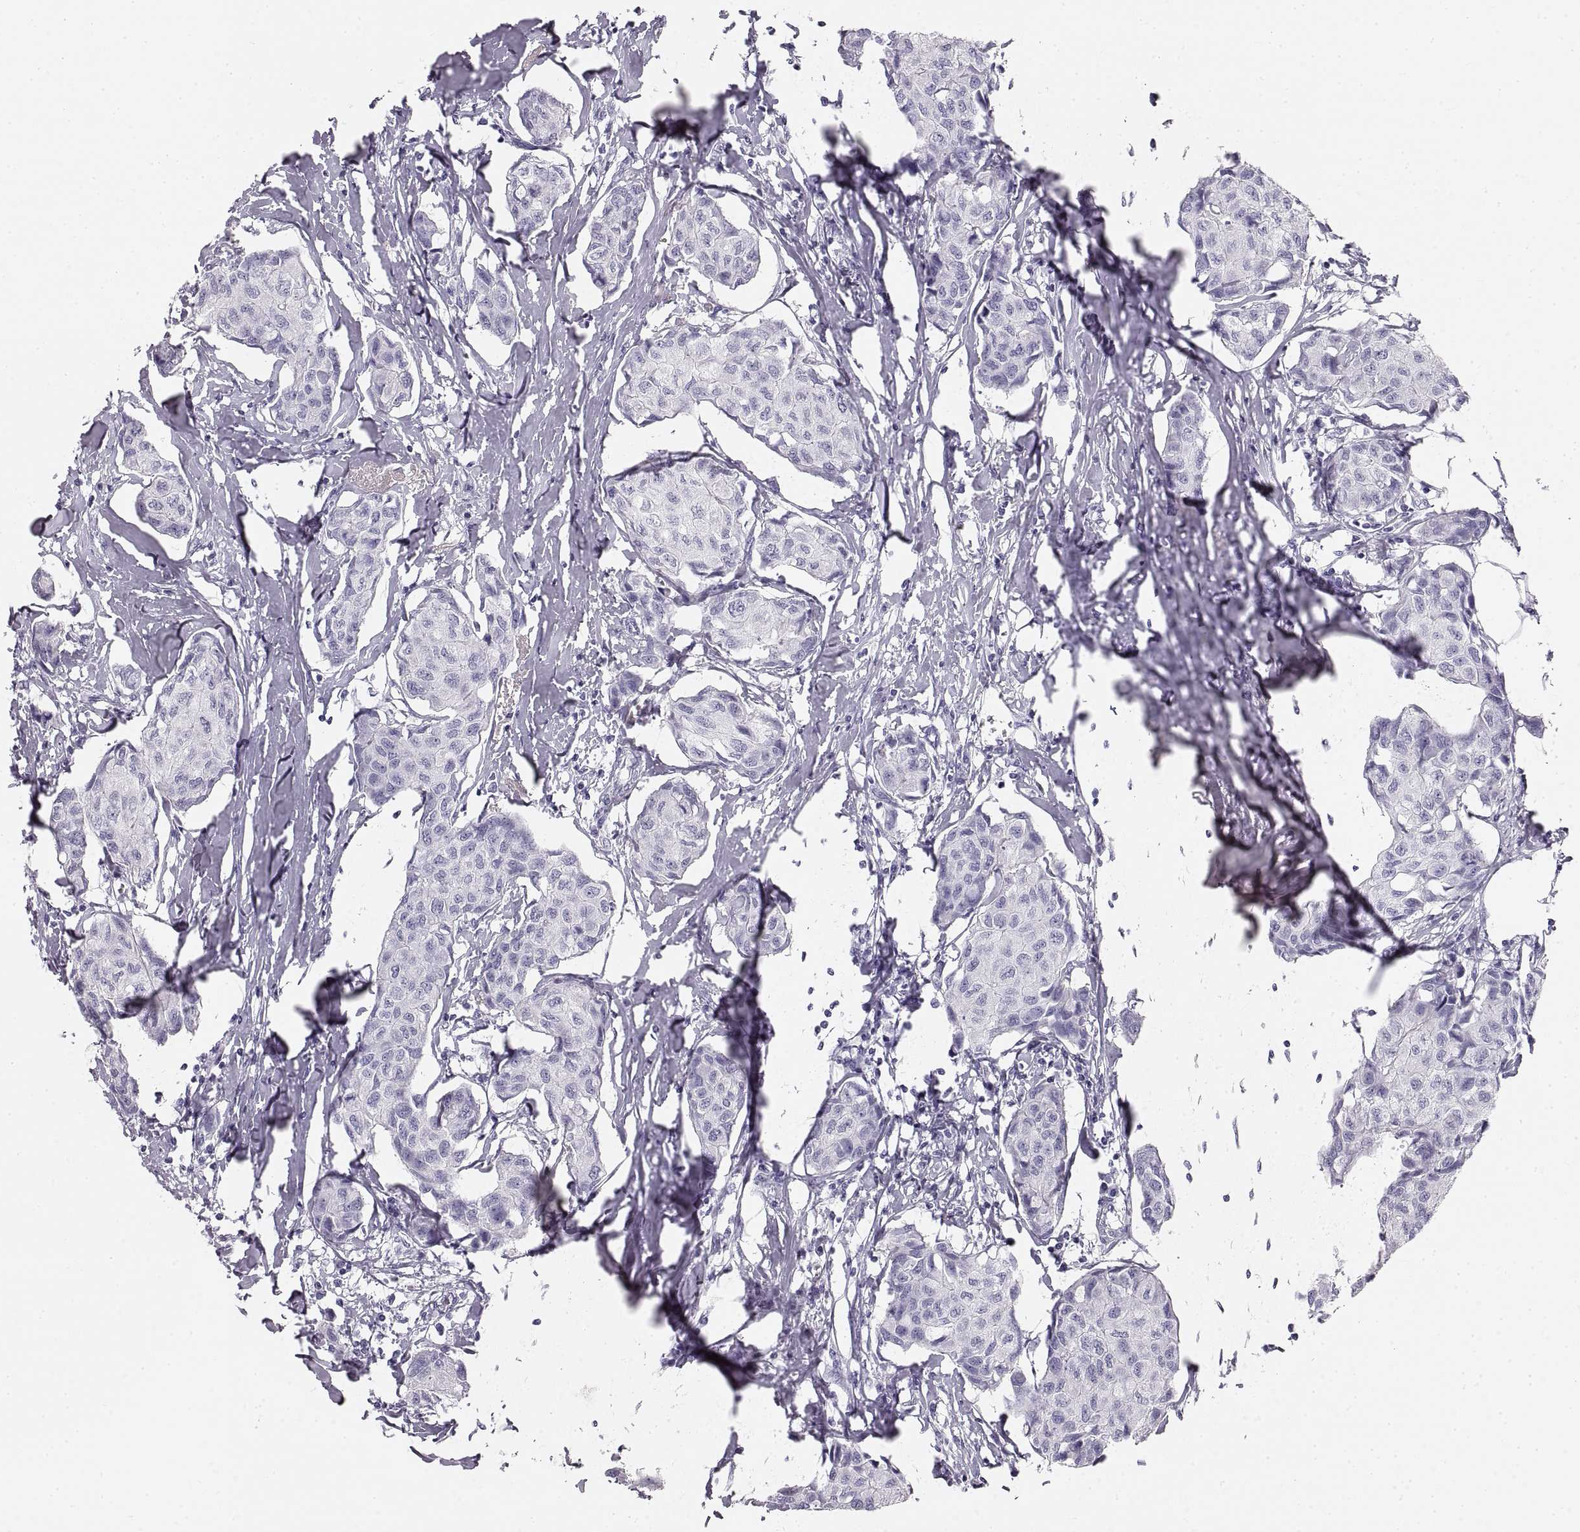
{"staining": {"intensity": "negative", "quantity": "none", "location": "none"}, "tissue": "breast cancer", "cell_type": "Tumor cells", "image_type": "cancer", "snomed": [{"axis": "morphology", "description": "Duct carcinoma"}, {"axis": "topography", "description": "Breast"}], "caption": "Breast cancer (intraductal carcinoma) was stained to show a protein in brown. There is no significant positivity in tumor cells.", "gene": "CRYAA", "patient": {"sex": "female", "age": 80}}